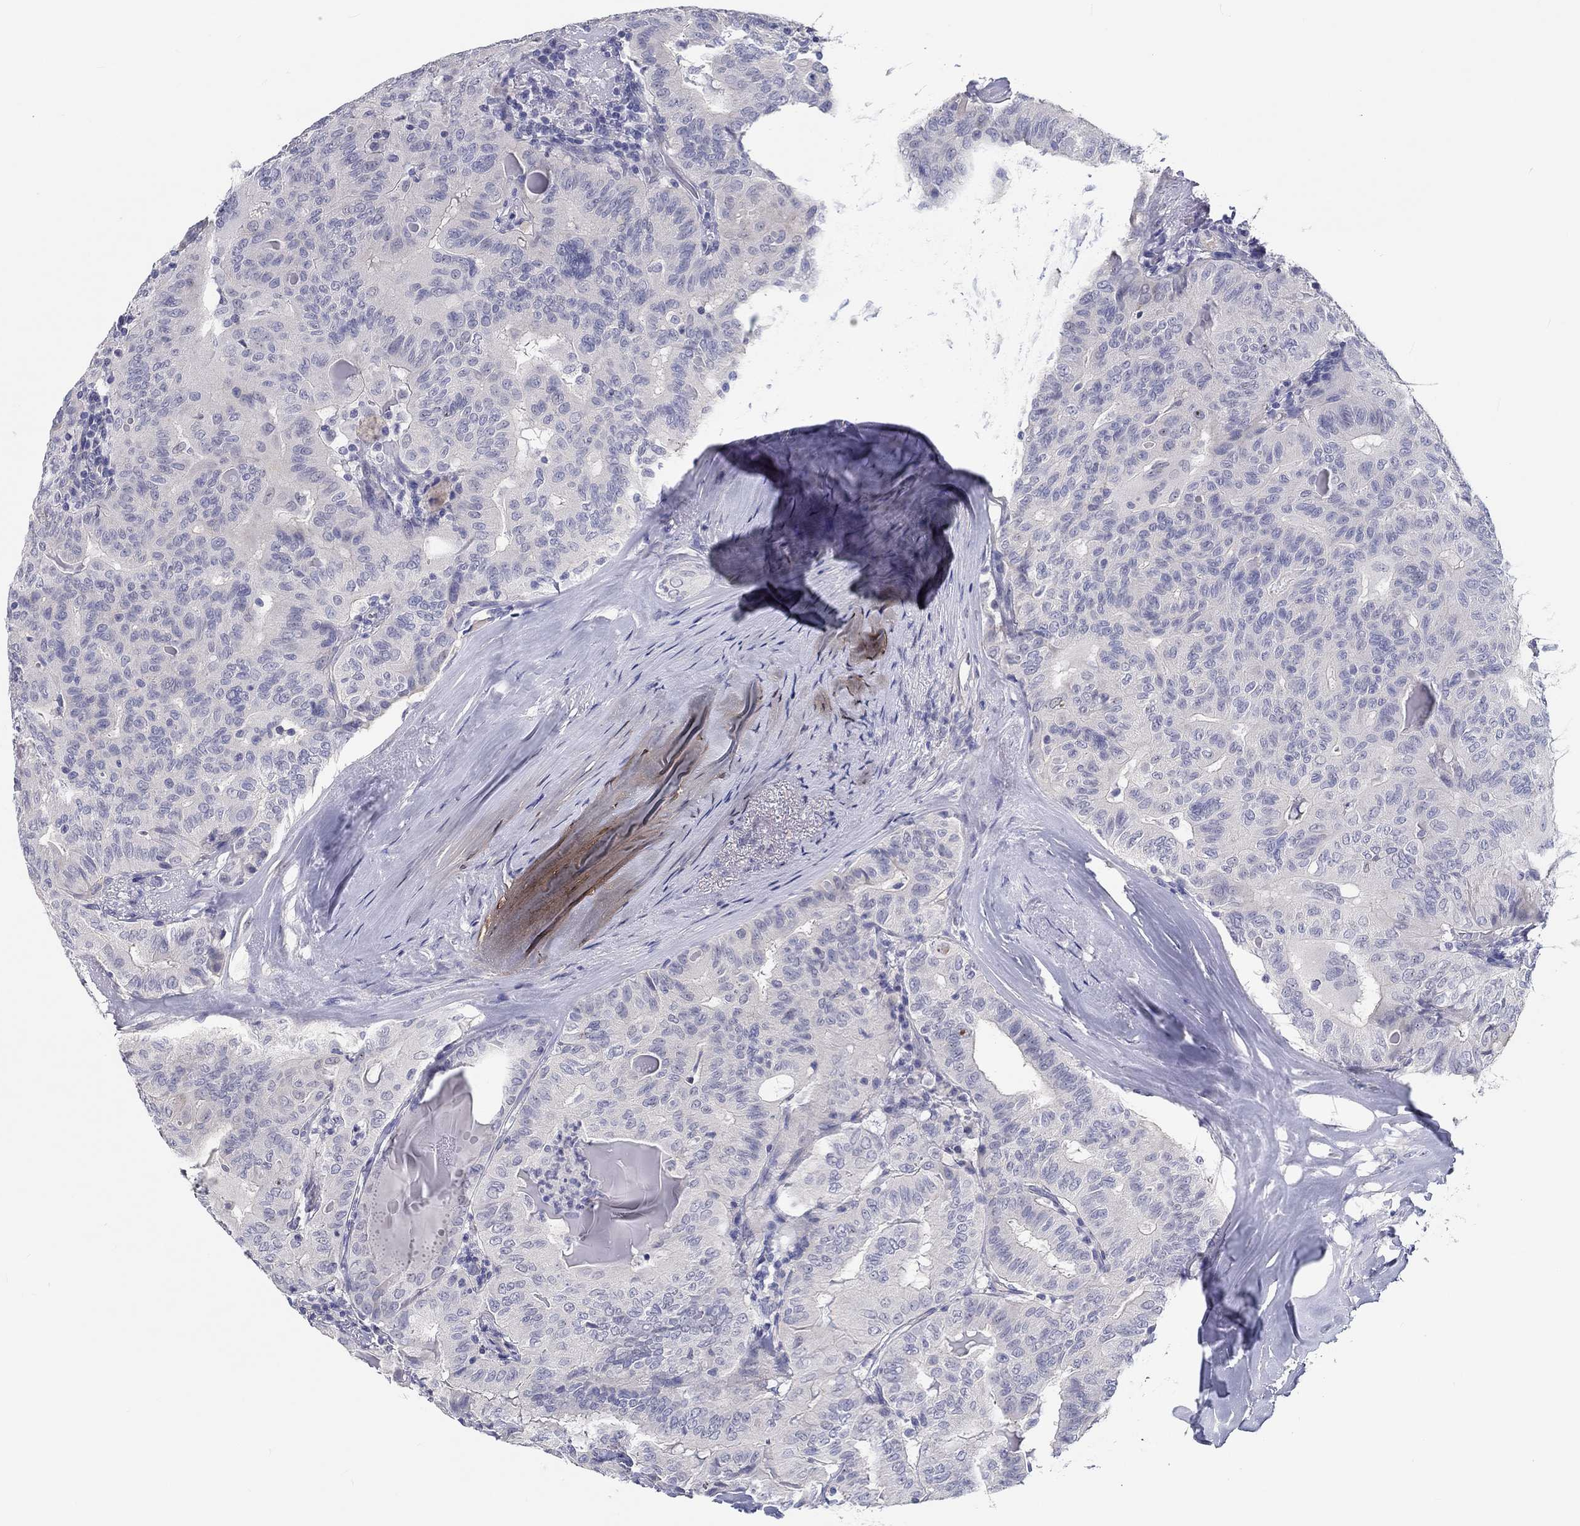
{"staining": {"intensity": "negative", "quantity": "none", "location": "none"}, "tissue": "thyroid cancer", "cell_type": "Tumor cells", "image_type": "cancer", "snomed": [{"axis": "morphology", "description": "Papillary adenocarcinoma, NOS"}, {"axis": "topography", "description": "Thyroid gland"}], "caption": "This is an immunohistochemistry (IHC) micrograph of thyroid cancer (papillary adenocarcinoma). There is no expression in tumor cells.", "gene": "CRYGD", "patient": {"sex": "female", "age": 68}}